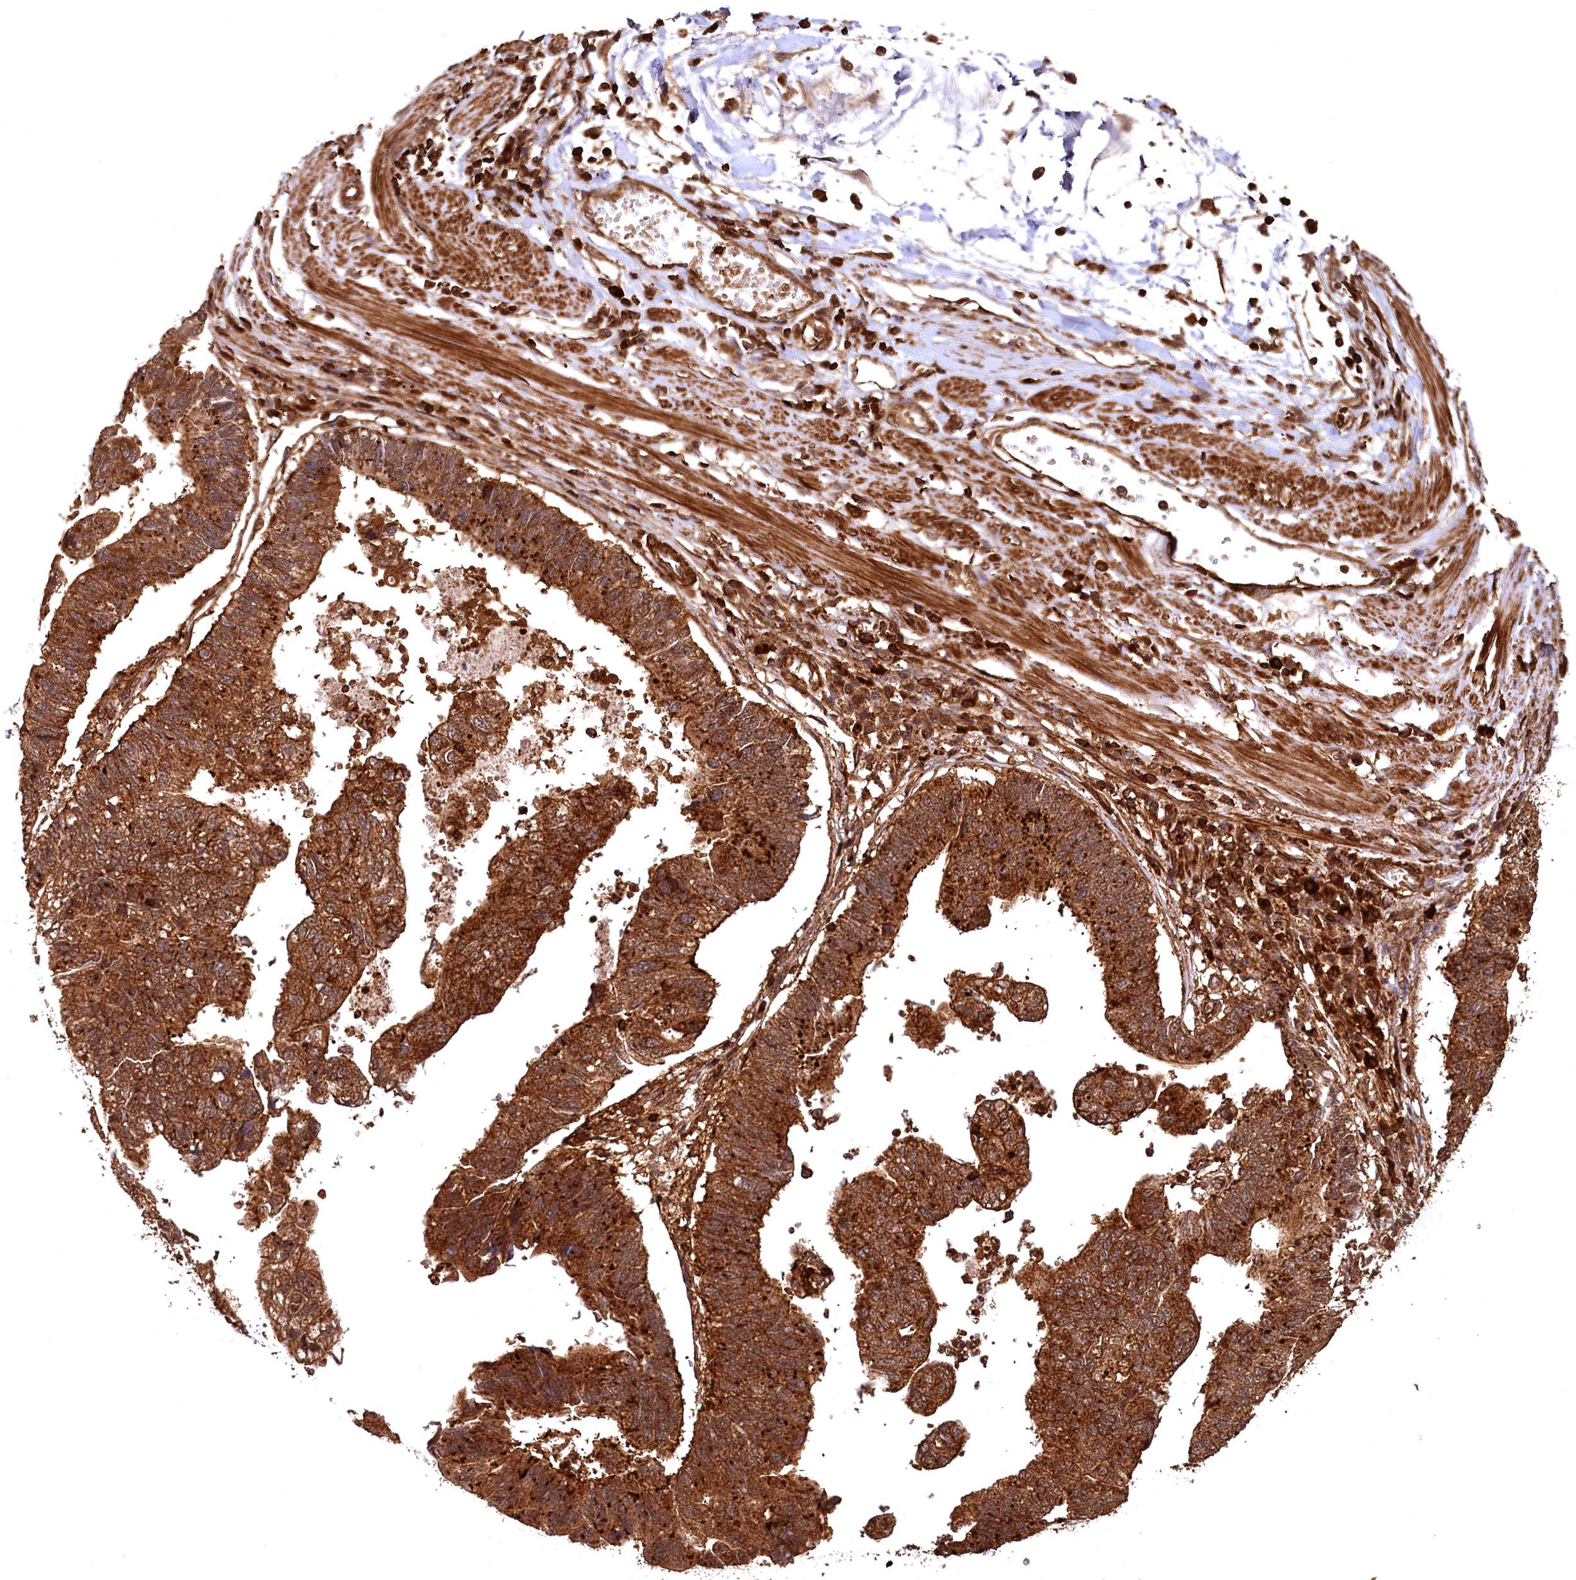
{"staining": {"intensity": "strong", "quantity": ">75%", "location": "cytoplasmic/membranous"}, "tissue": "stomach cancer", "cell_type": "Tumor cells", "image_type": "cancer", "snomed": [{"axis": "morphology", "description": "Adenocarcinoma, NOS"}, {"axis": "topography", "description": "Stomach"}], "caption": "IHC histopathology image of neoplastic tissue: stomach adenocarcinoma stained using immunohistochemistry (IHC) exhibits high levels of strong protein expression localized specifically in the cytoplasmic/membranous of tumor cells, appearing as a cytoplasmic/membranous brown color.", "gene": "STUB1", "patient": {"sex": "male", "age": 59}}